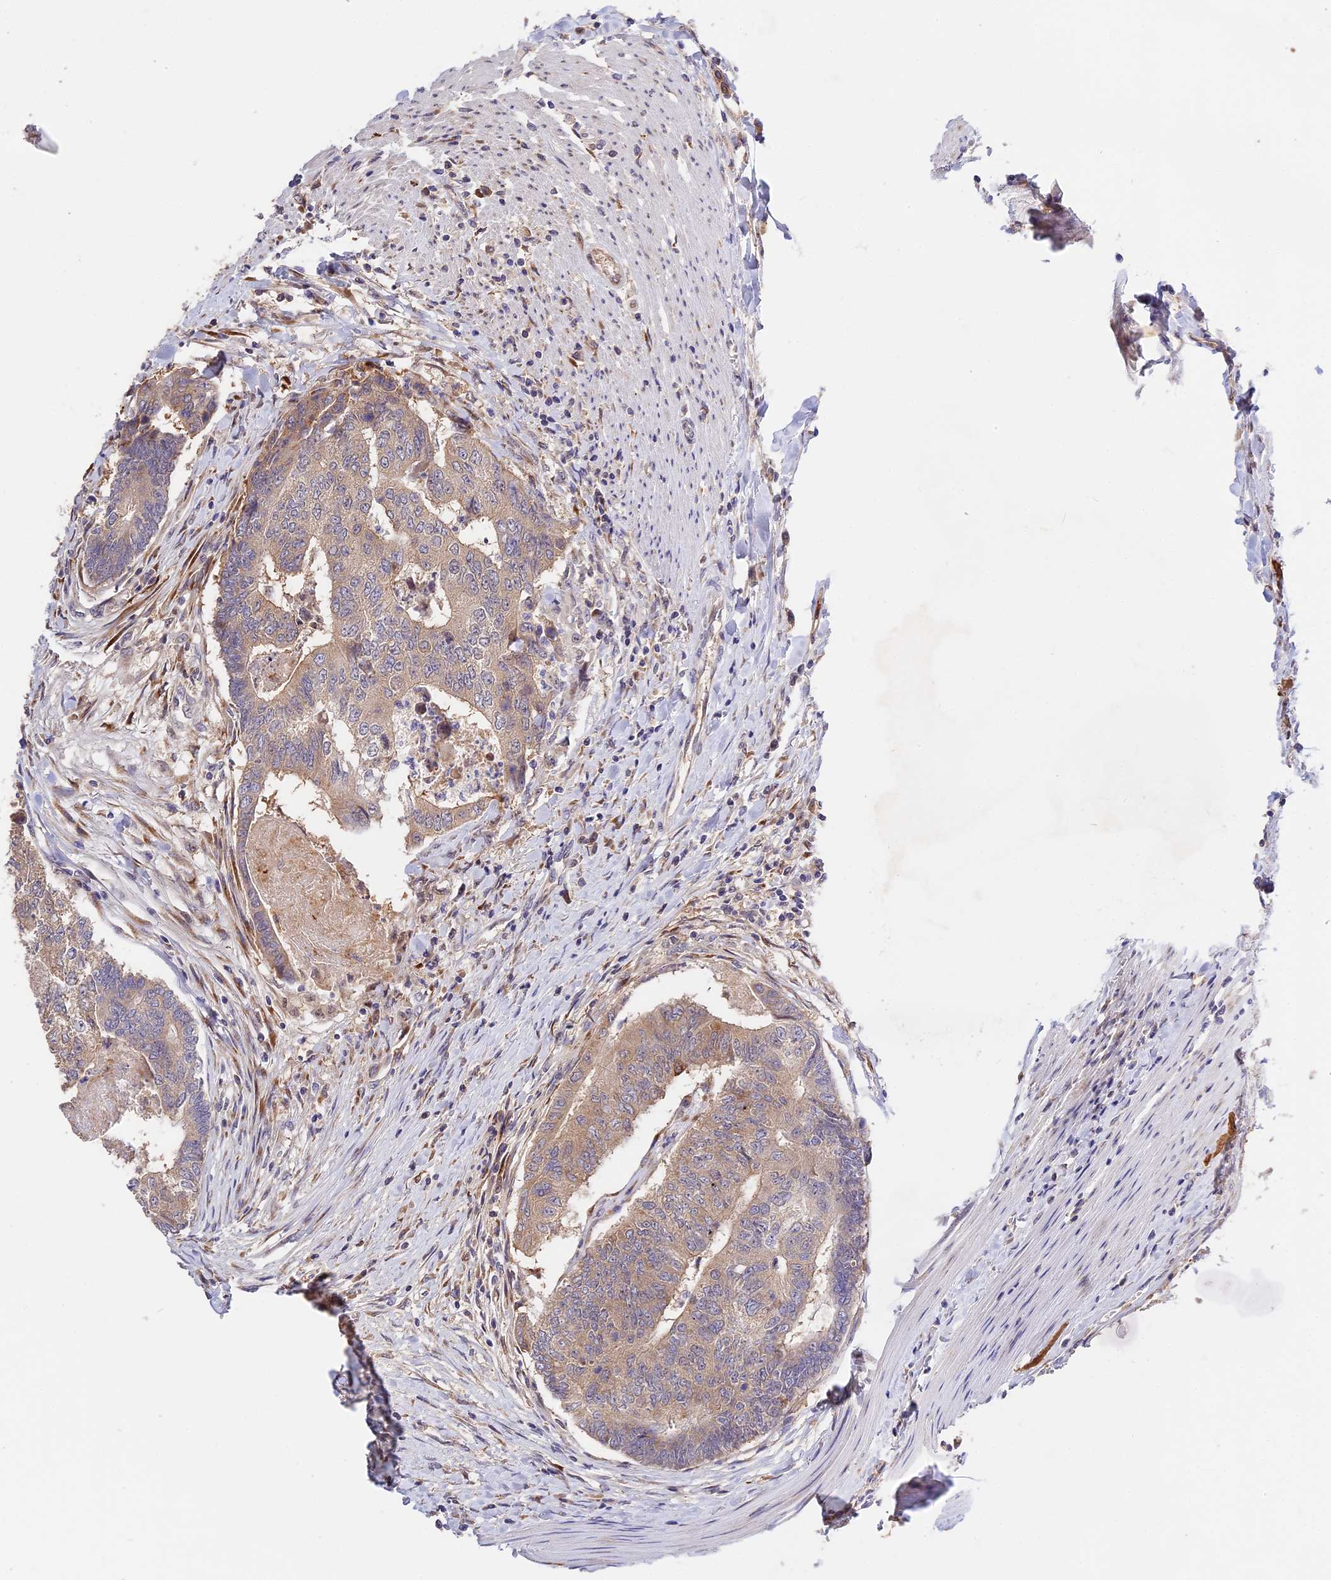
{"staining": {"intensity": "weak", "quantity": ">75%", "location": "cytoplasmic/membranous"}, "tissue": "colorectal cancer", "cell_type": "Tumor cells", "image_type": "cancer", "snomed": [{"axis": "morphology", "description": "Adenocarcinoma, NOS"}, {"axis": "topography", "description": "Colon"}], "caption": "IHC staining of colorectal cancer, which displays low levels of weak cytoplasmic/membranous staining in about >75% of tumor cells indicating weak cytoplasmic/membranous protein expression. The staining was performed using DAB (brown) for protein detection and nuclei were counterstained in hematoxylin (blue).", "gene": "BSCL2", "patient": {"sex": "female", "age": 67}}